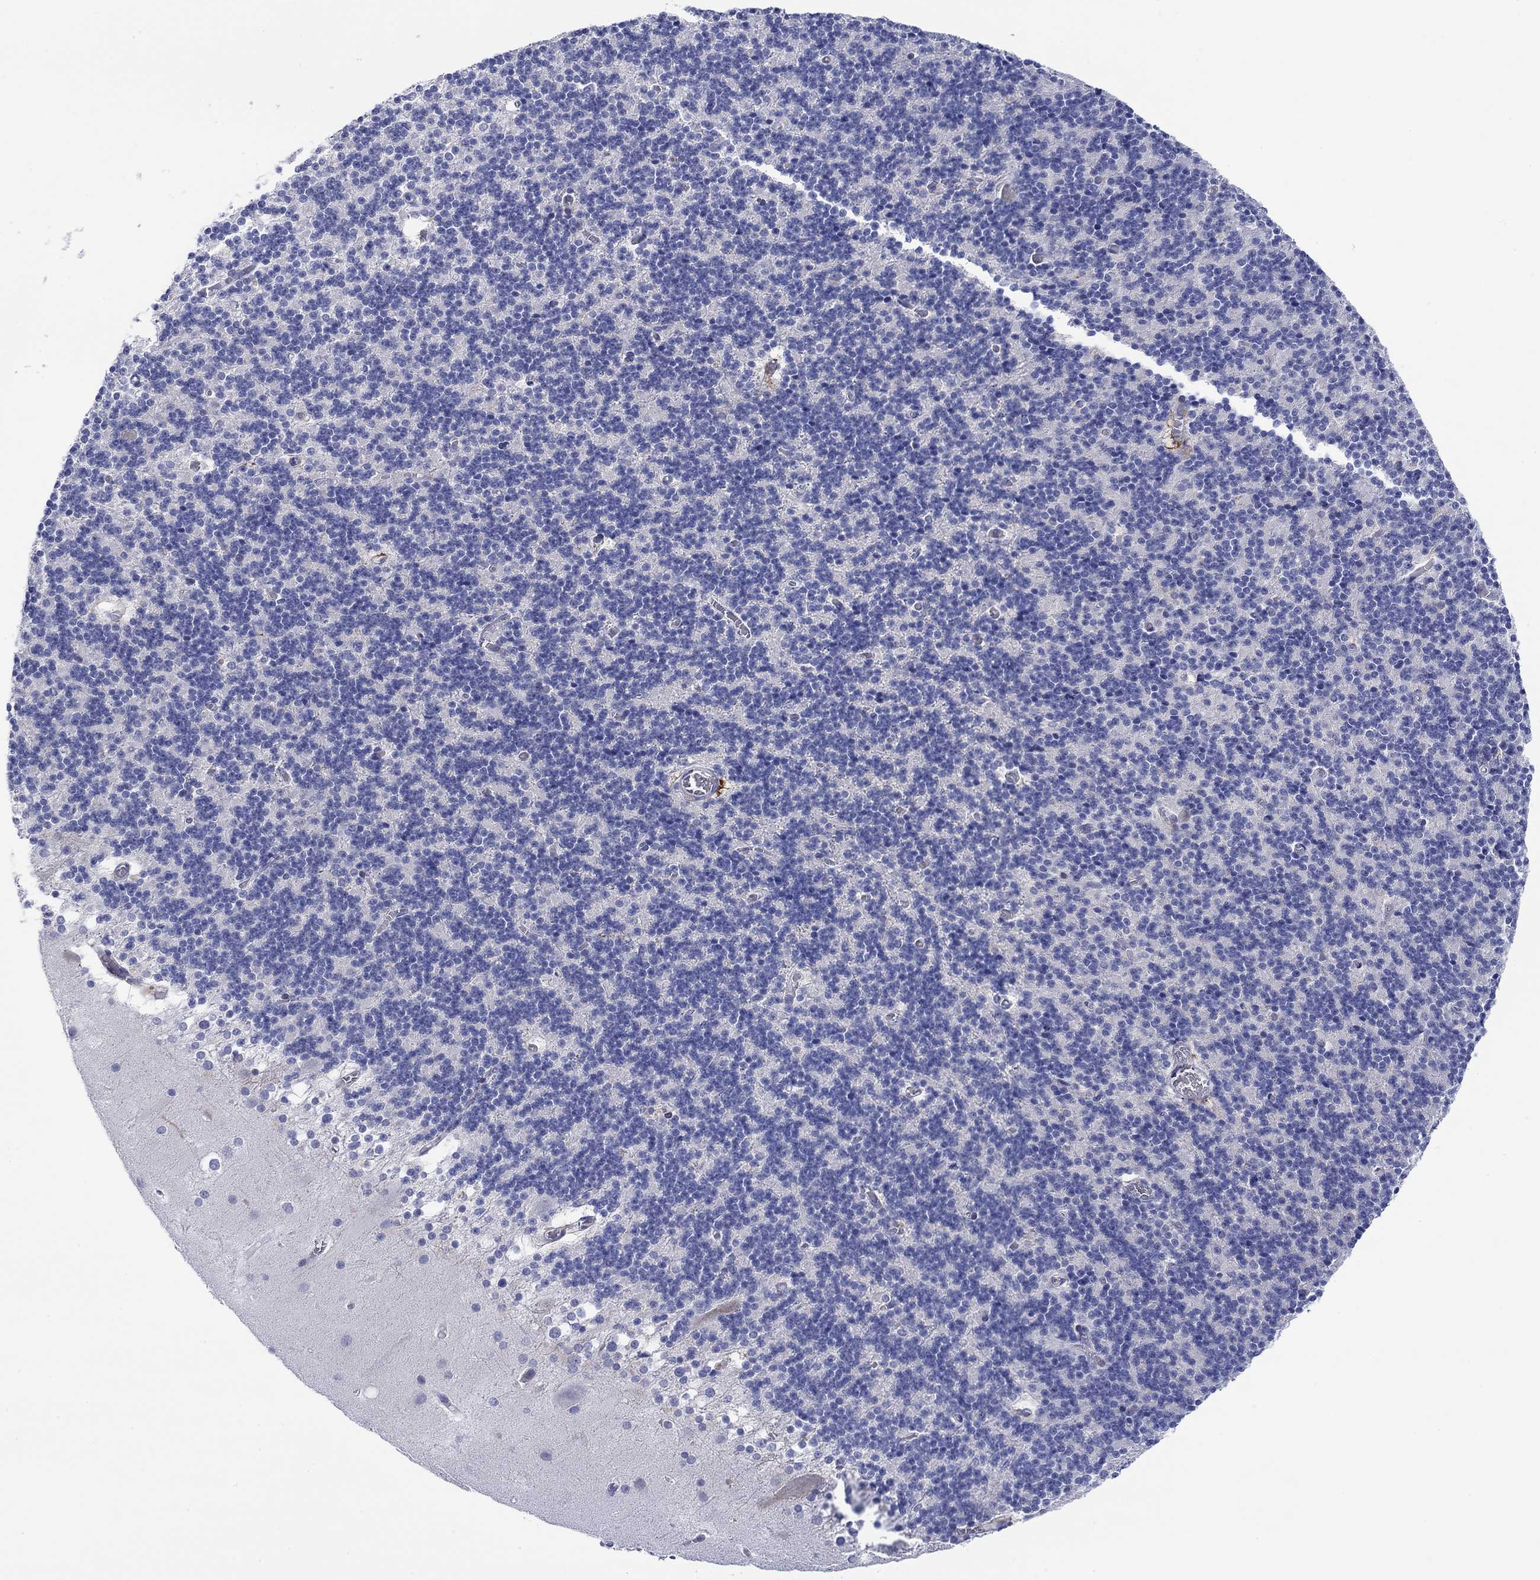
{"staining": {"intensity": "negative", "quantity": "none", "location": "none"}, "tissue": "cerebellum", "cell_type": "Cells in granular layer", "image_type": "normal", "snomed": [{"axis": "morphology", "description": "Normal tissue, NOS"}, {"axis": "topography", "description": "Cerebellum"}], "caption": "Cells in granular layer are negative for protein expression in benign human cerebellum. (Immunohistochemistry (ihc), brightfield microscopy, high magnification).", "gene": "SVEP1", "patient": {"sex": "male", "age": 70}}